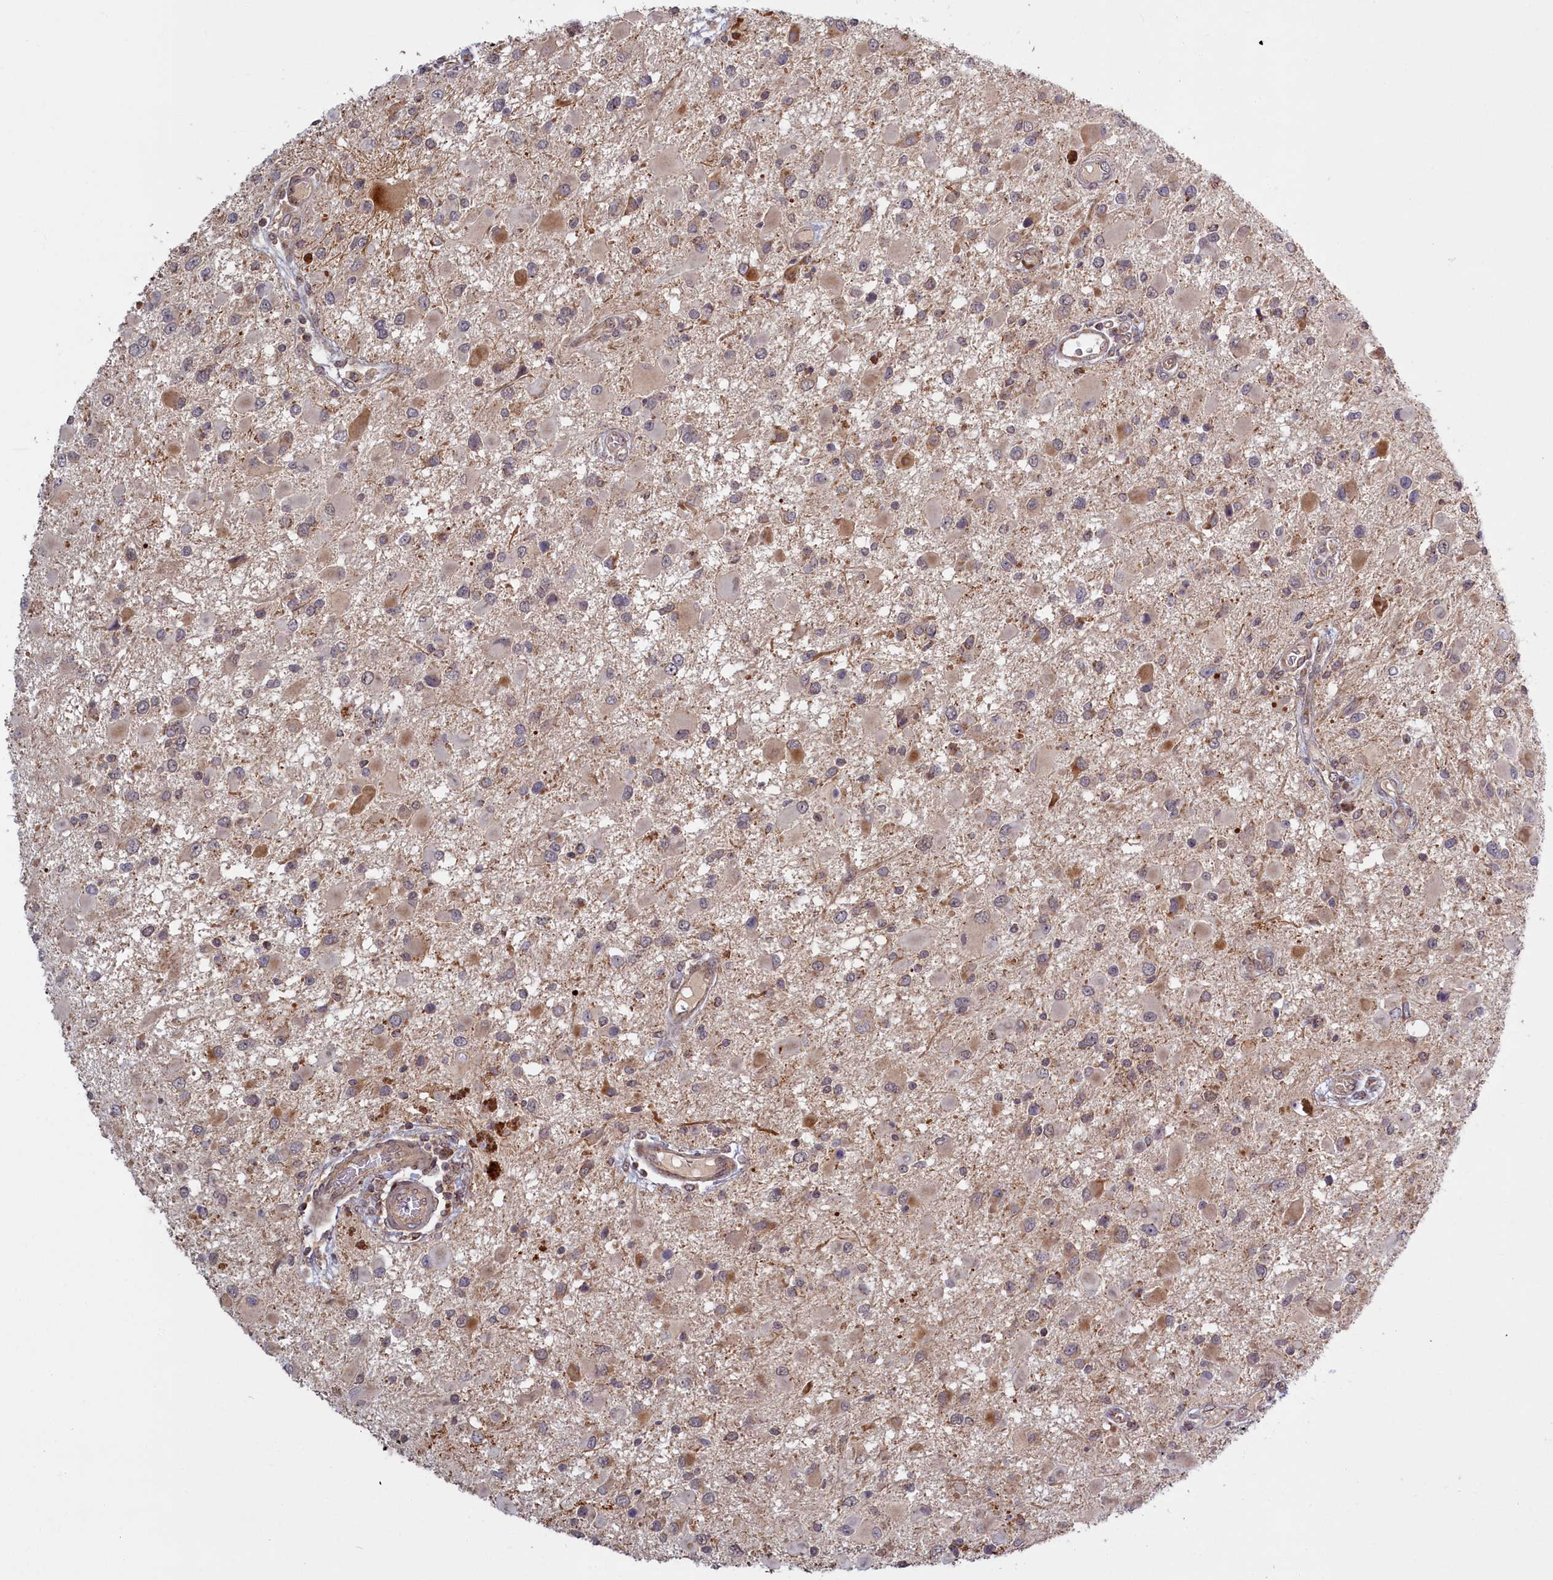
{"staining": {"intensity": "weak", "quantity": "<25%", "location": "cytoplasmic/membranous"}, "tissue": "glioma", "cell_type": "Tumor cells", "image_type": "cancer", "snomed": [{"axis": "morphology", "description": "Glioma, malignant, High grade"}, {"axis": "topography", "description": "Brain"}], "caption": "Tumor cells are negative for protein expression in human glioma. (DAB (3,3'-diaminobenzidine) immunohistochemistry (IHC) visualized using brightfield microscopy, high magnification).", "gene": "PLA2G10", "patient": {"sex": "male", "age": 53}}